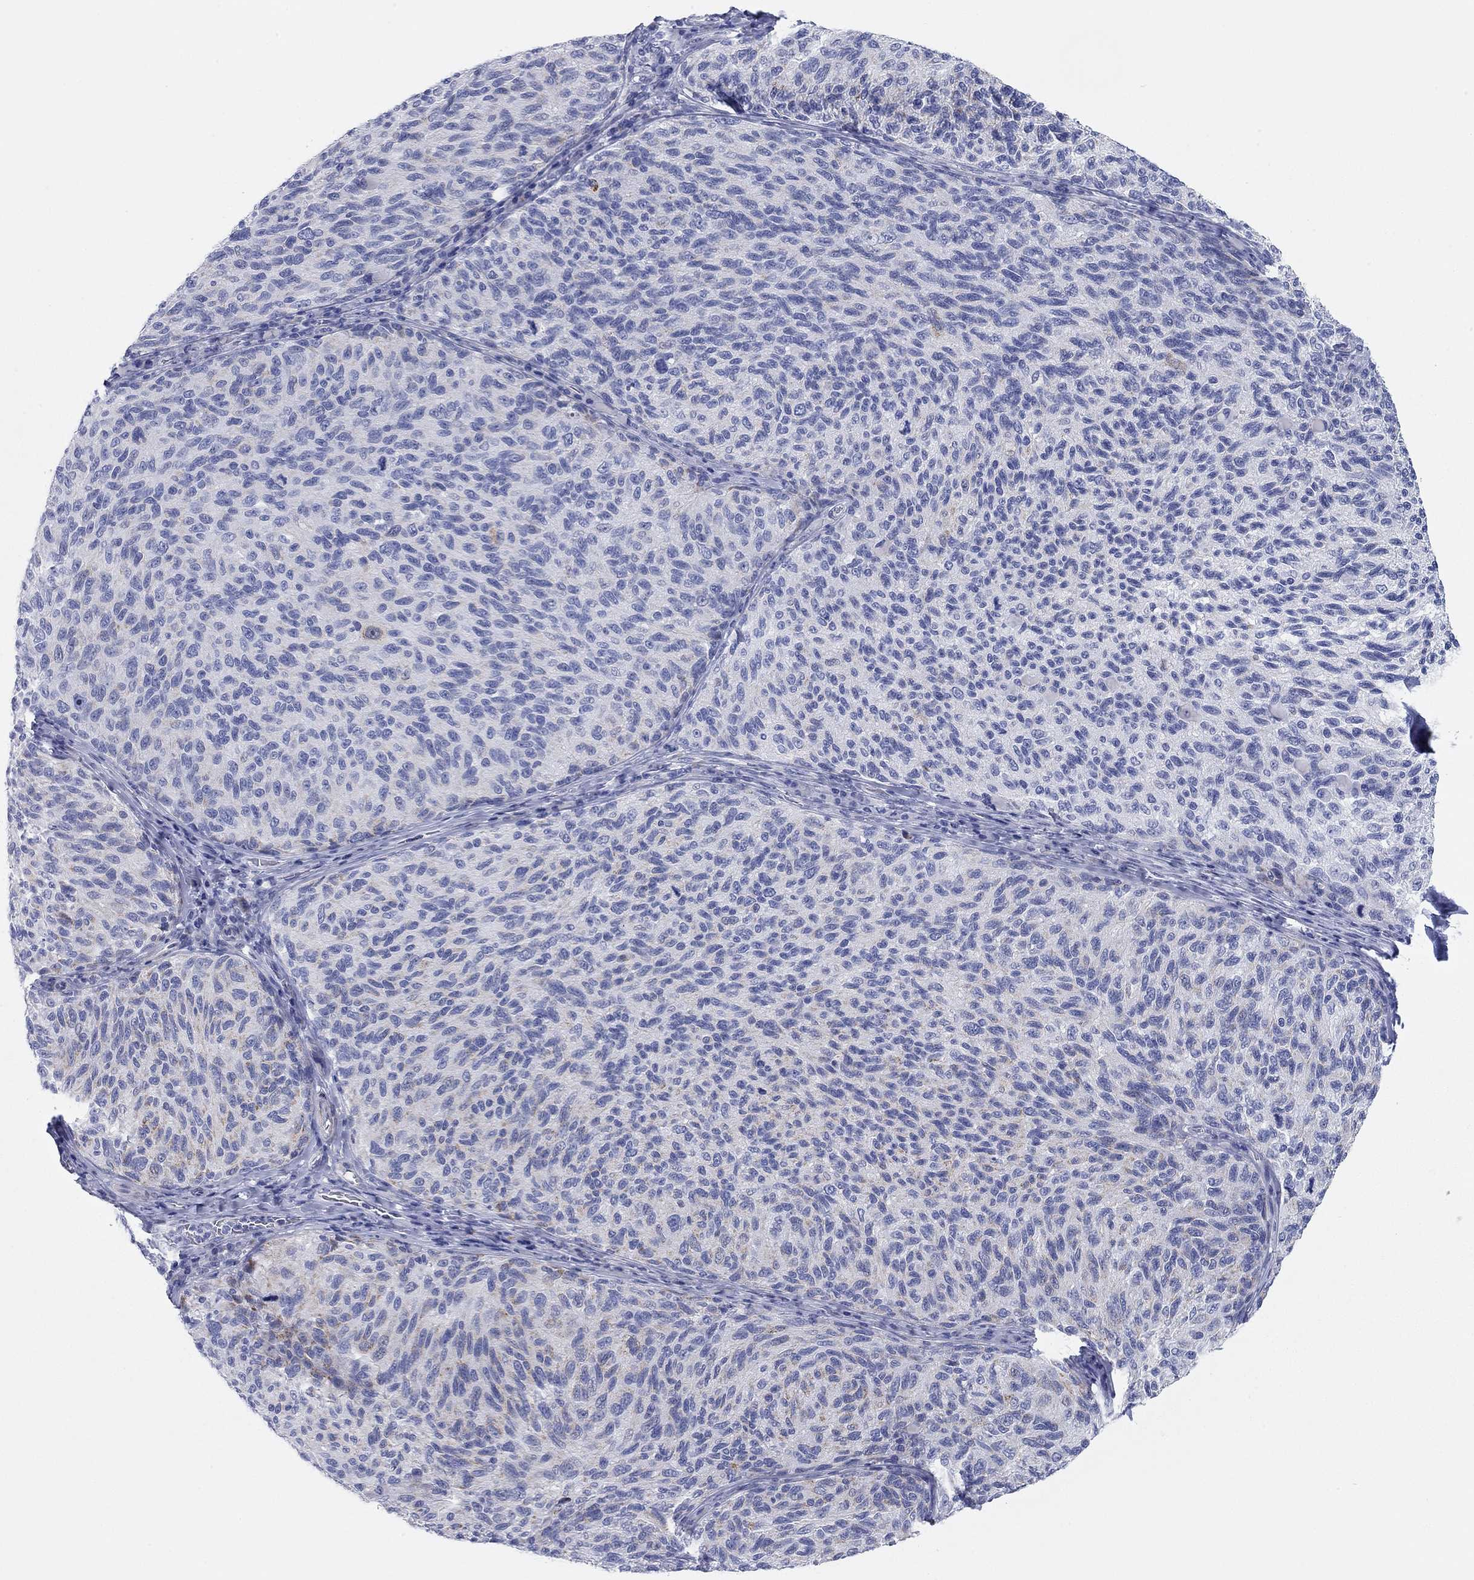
{"staining": {"intensity": "weak", "quantity": "<25%", "location": "cytoplasmic/membranous"}, "tissue": "melanoma", "cell_type": "Tumor cells", "image_type": "cancer", "snomed": [{"axis": "morphology", "description": "Malignant melanoma, NOS"}, {"axis": "topography", "description": "Skin"}], "caption": "Immunohistochemistry (IHC) of melanoma exhibits no expression in tumor cells.", "gene": "CHI3L2", "patient": {"sex": "female", "age": 73}}